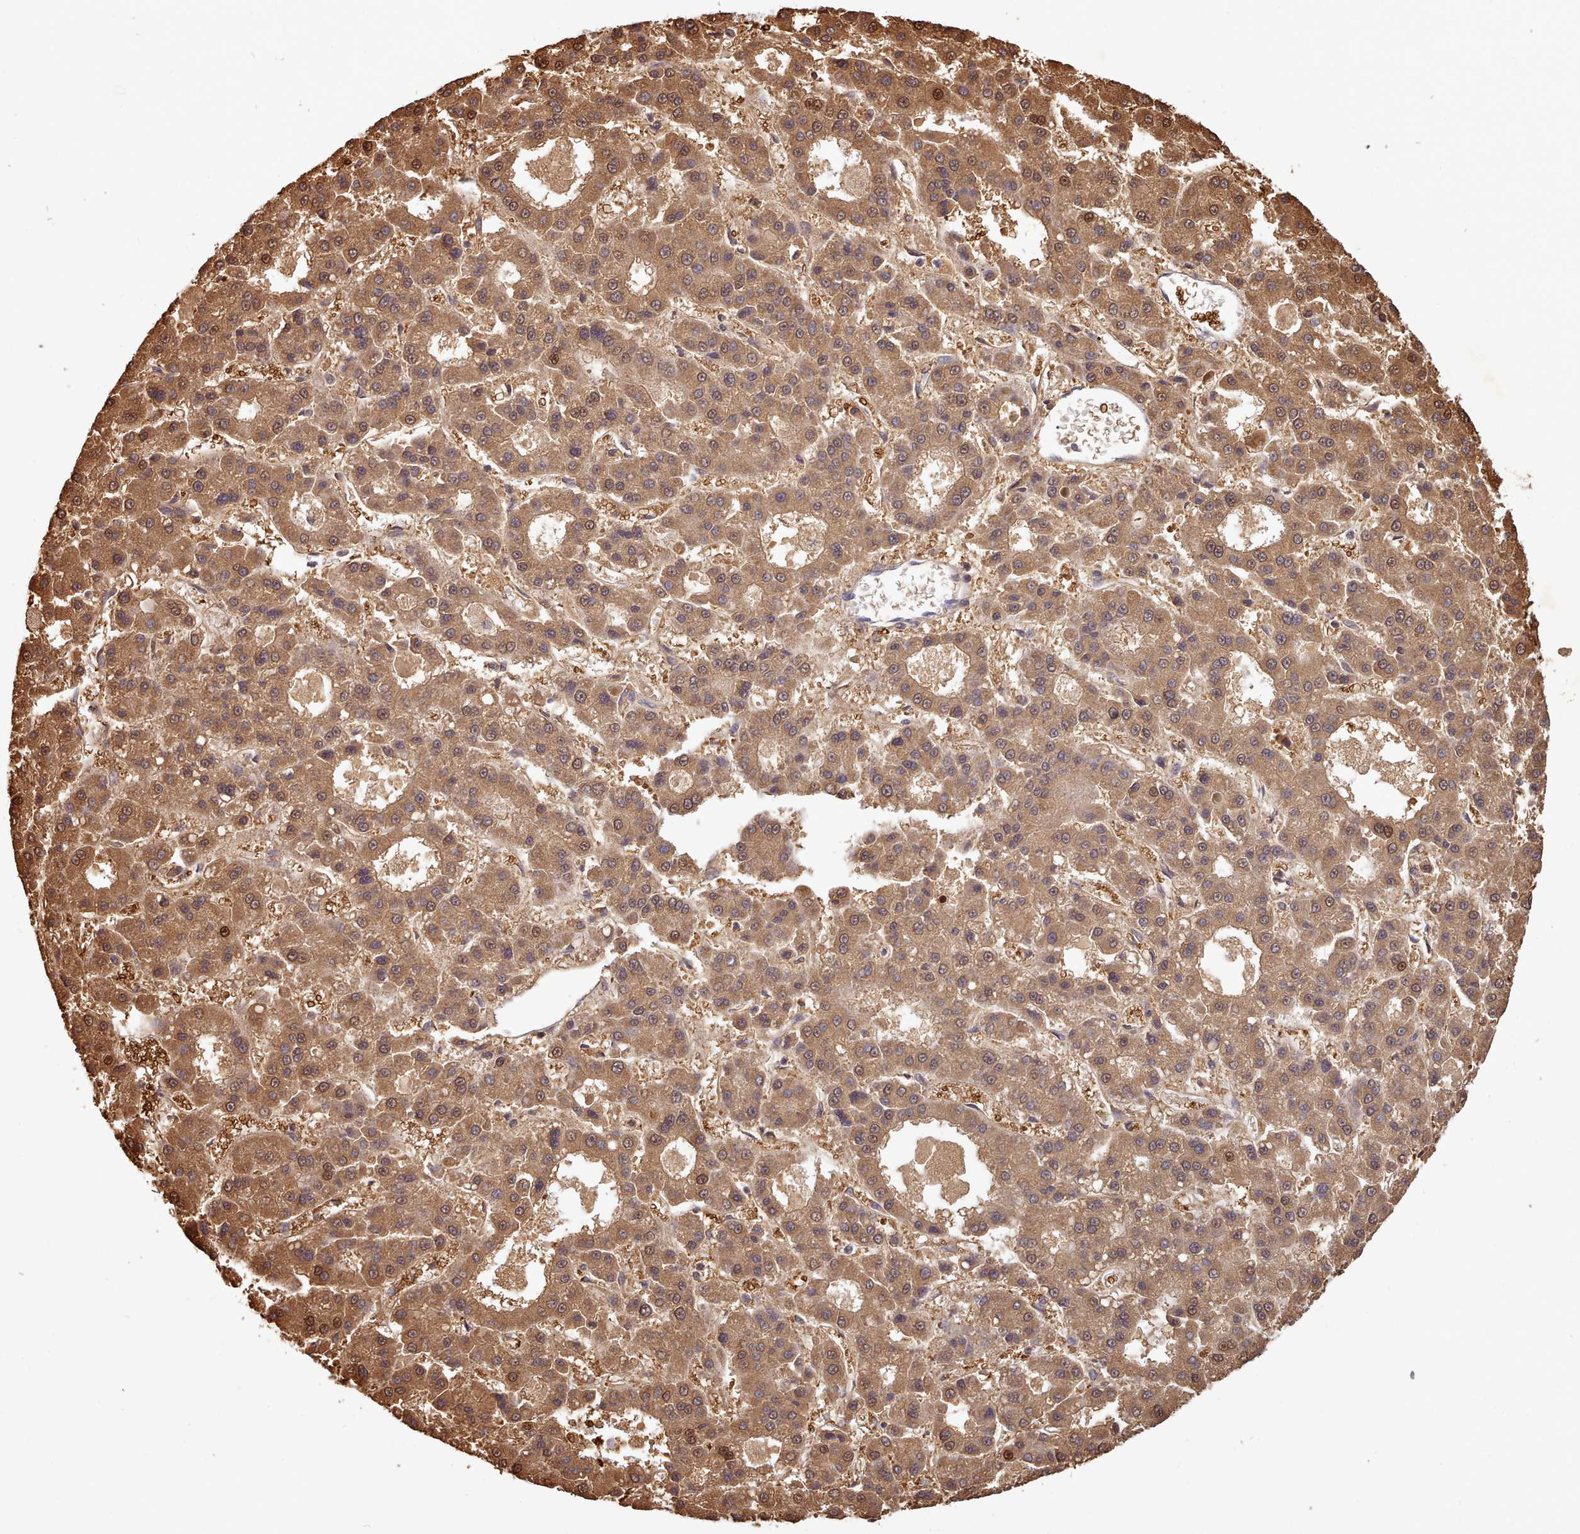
{"staining": {"intensity": "strong", "quantity": ">75%", "location": "cytoplasmic/membranous,nuclear"}, "tissue": "liver cancer", "cell_type": "Tumor cells", "image_type": "cancer", "snomed": [{"axis": "morphology", "description": "Carcinoma, Hepatocellular, NOS"}, {"axis": "topography", "description": "Liver"}], "caption": "Human liver cancer (hepatocellular carcinoma) stained with a brown dye reveals strong cytoplasmic/membranous and nuclear positive positivity in approximately >75% of tumor cells.", "gene": "ARL17A", "patient": {"sex": "male", "age": 70}}